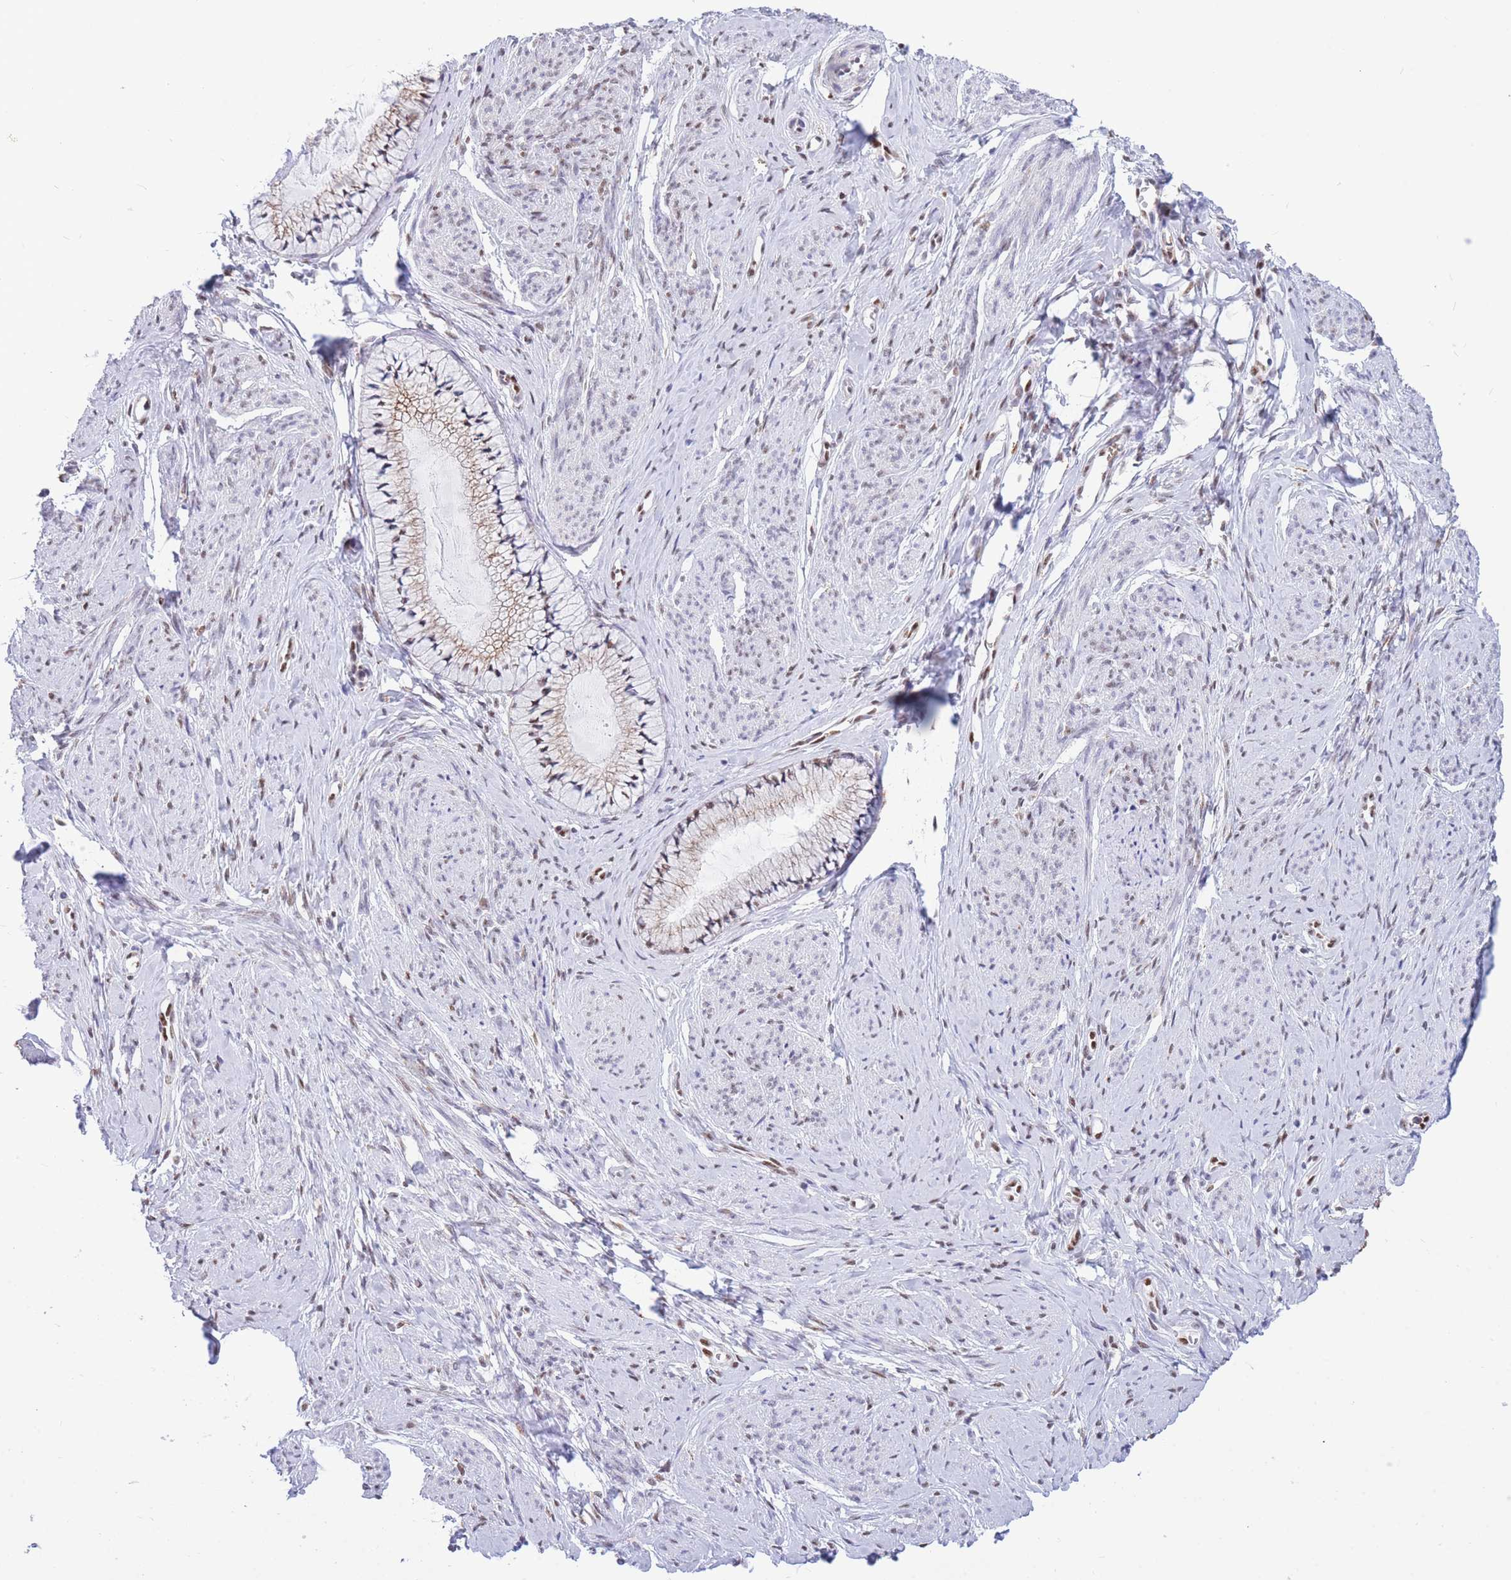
{"staining": {"intensity": "weak", "quantity": "25%-75%", "location": "cytoplasmic/membranous,nuclear"}, "tissue": "cervix", "cell_type": "Glandular cells", "image_type": "normal", "snomed": [{"axis": "morphology", "description": "Normal tissue, NOS"}, {"axis": "topography", "description": "Cervix"}], "caption": "Glandular cells reveal weak cytoplasmic/membranous,nuclear positivity in approximately 25%-75% of cells in benign cervix. The staining was performed using DAB (3,3'-diaminobenzidine), with brown indicating positive protein expression. Nuclei are stained blue with hematoxylin.", "gene": "FAM153A", "patient": {"sex": "female", "age": 42}}